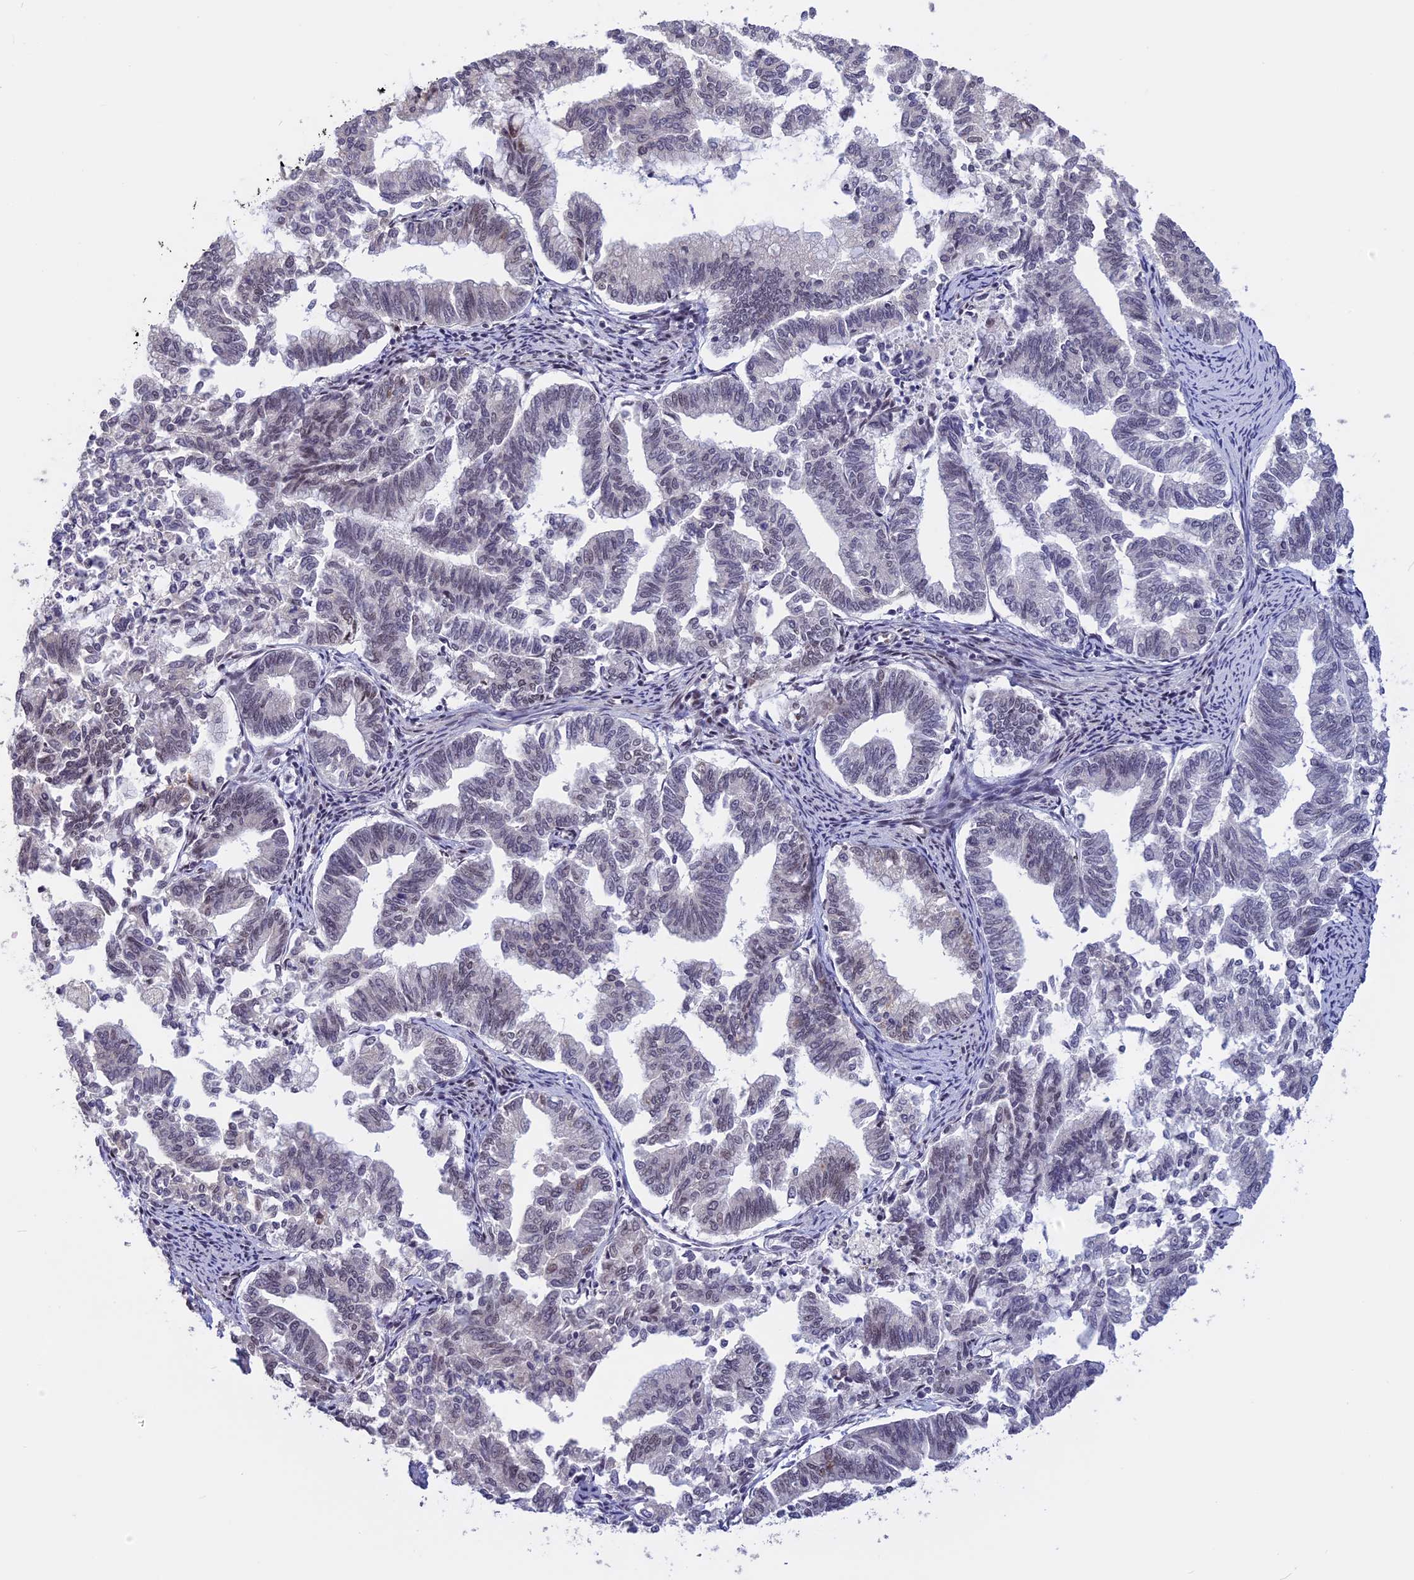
{"staining": {"intensity": "negative", "quantity": "none", "location": "none"}, "tissue": "endometrial cancer", "cell_type": "Tumor cells", "image_type": "cancer", "snomed": [{"axis": "morphology", "description": "Adenocarcinoma, NOS"}, {"axis": "topography", "description": "Endometrium"}], "caption": "This is a micrograph of immunohistochemistry (IHC) staining of endometrial cancer, which shows no expression in tumor cells.", "gene": "POLR2C", "patient": {"sex": "female", "age": 79}}